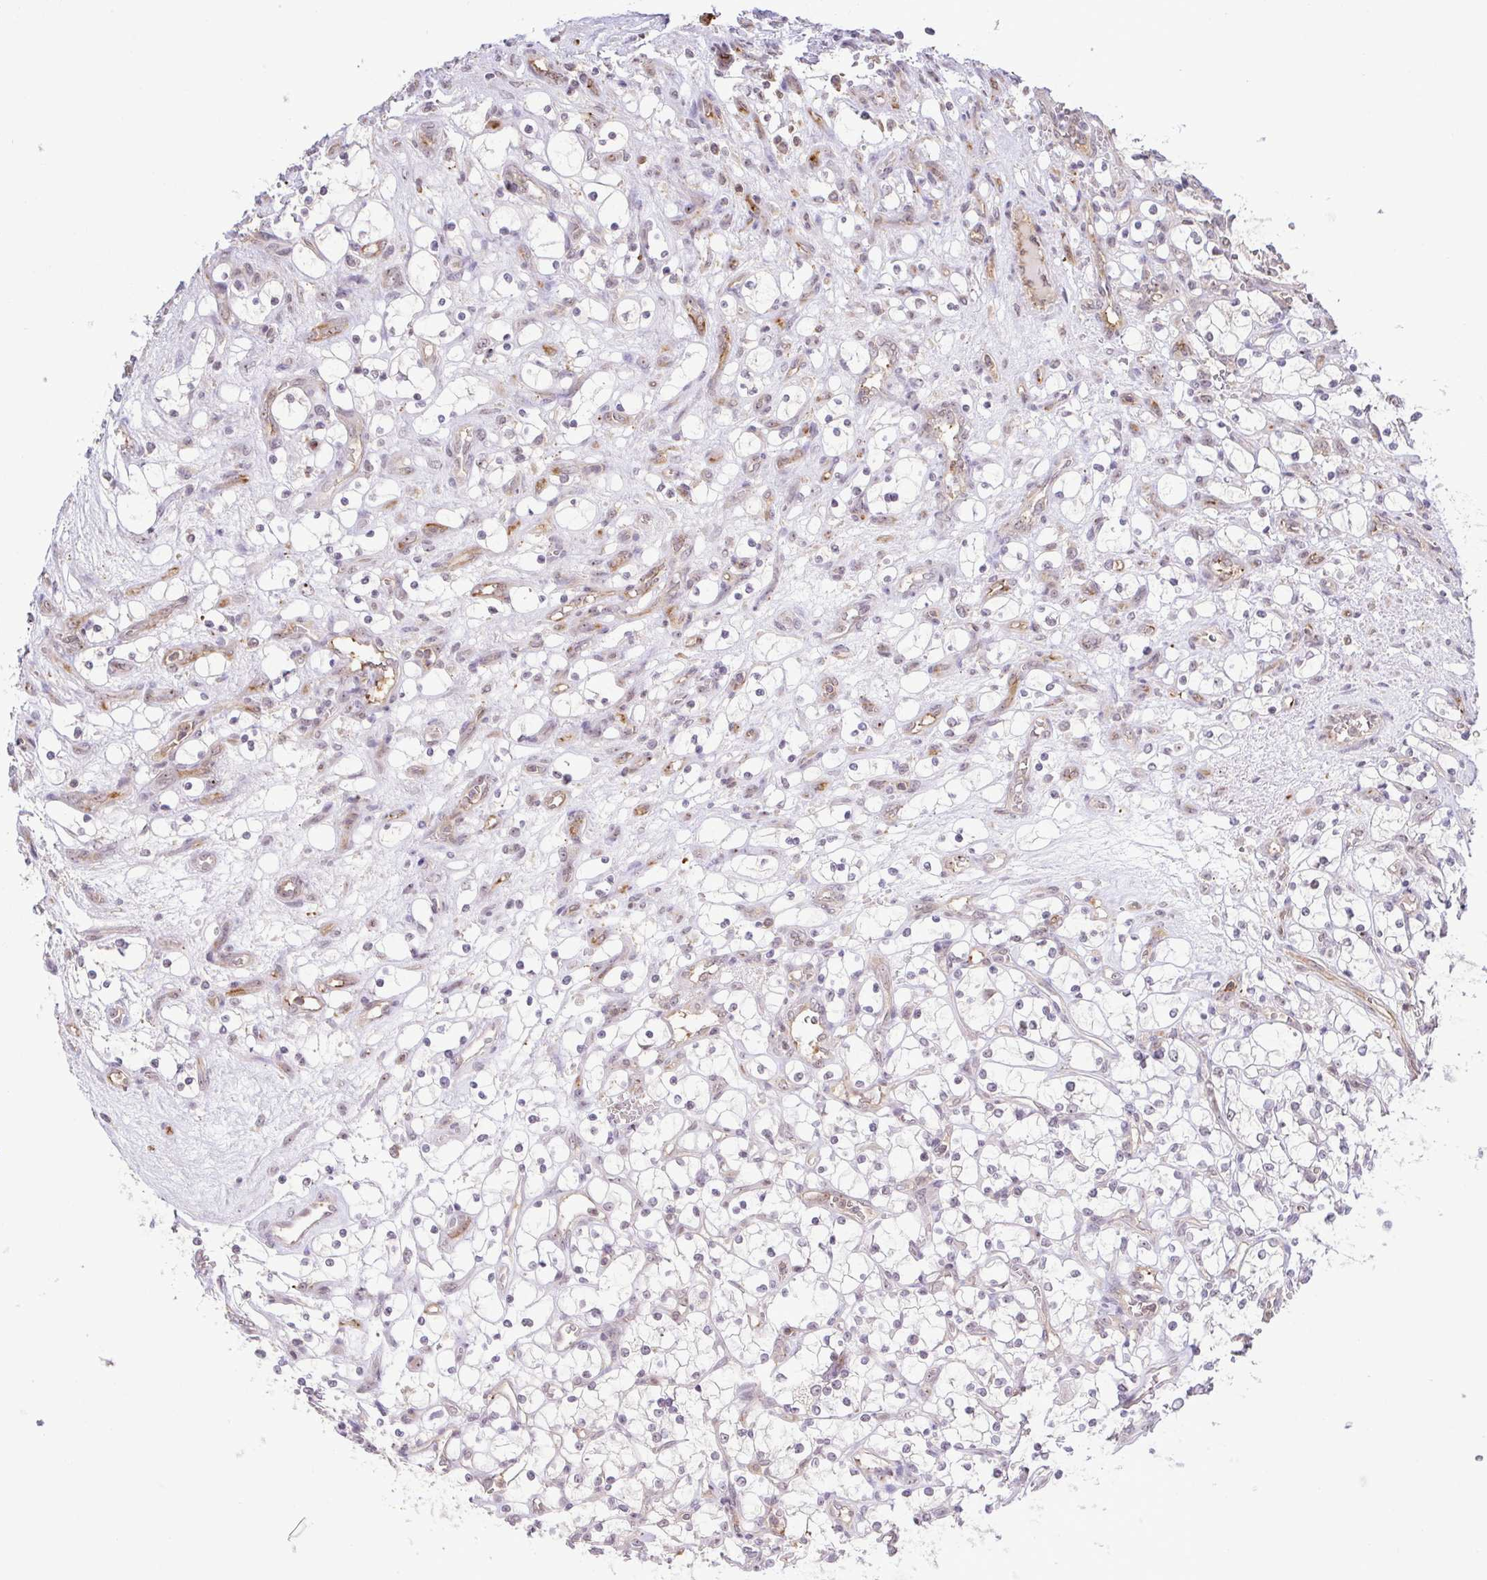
{"staining": {"intensity": "negative", "quantity": "none", "location": "none"}, "tissue": "renal cancer", "cell_type": "Tumor cells", "image_type": "cancer", "snomed": [{"axis": "morphology", "description": "Adenocarcinoma, NOS"}, {"axis": "topography", "description": "Kidney"}], "caption": "An IHC photomicrograph of renal adenocarcinoma is shown. There is no staining in tumor cells of renal adenocarcinoma.", "gene": "RSL24D1", "patient": {"sex": "female", "age": 69}}